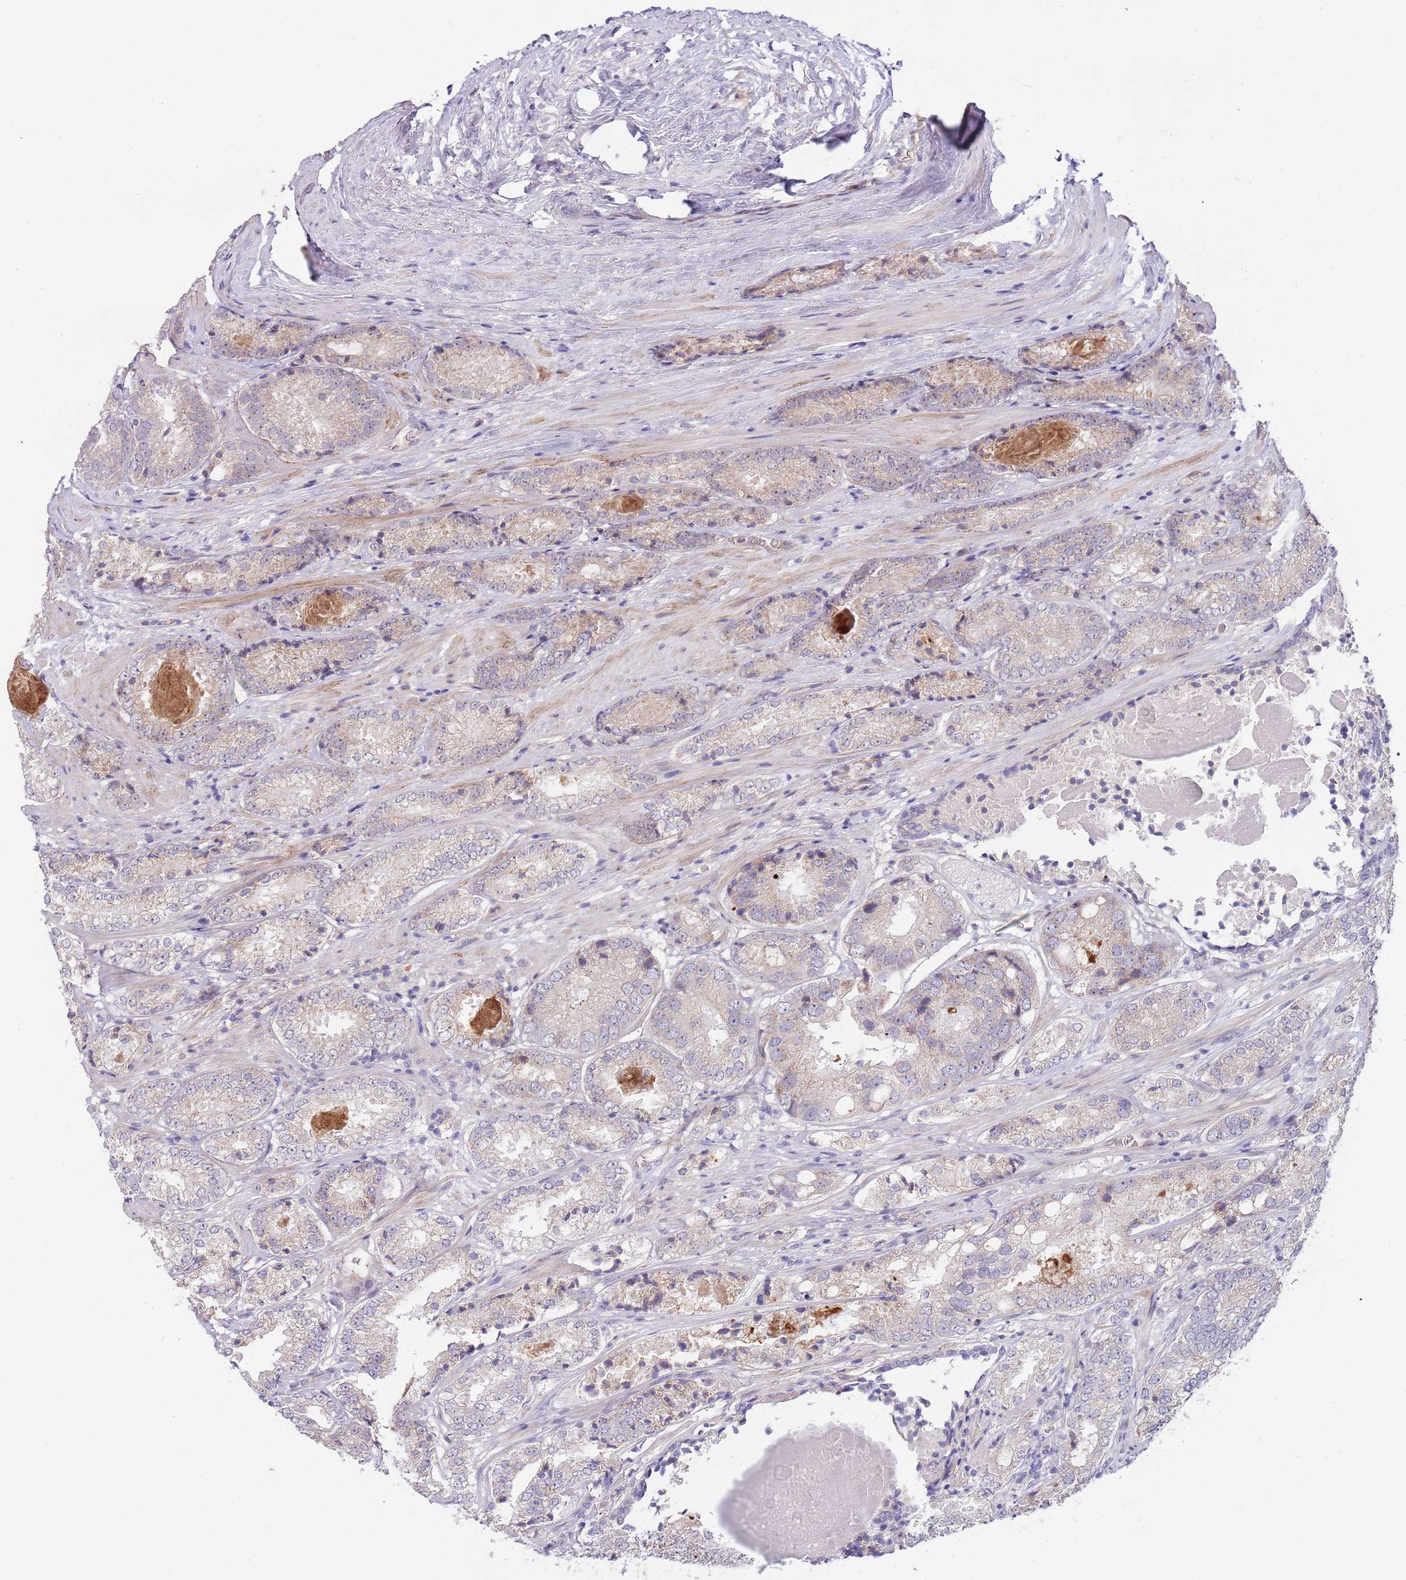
{"staining": {"intensity": "weak", "quantity": "25%-75%", "location": "cytoplasmic/membranous"}, "tissue": "prostate cancer", "cell_type": "Tumor cells", "image_type": "cancer", "snomed": [{"axis": "morphology", "description": "Adenocarcinoma, High grade"}, {"axis": "topography", "description": "Prostate"}], "caption": "IHC histopathology image of neoplastic tissue: prostate high-grade adenocarcinoma stained using immunohistochemistry (IHC) displays low levels of weak protein expression localized specifically in the cytoplasmic/membranous of tumor cells, appearing as a cytoplasmic/membranous brown color.", "gene": "AP1S2", "patient": {"sex": "male", "age": 63}}